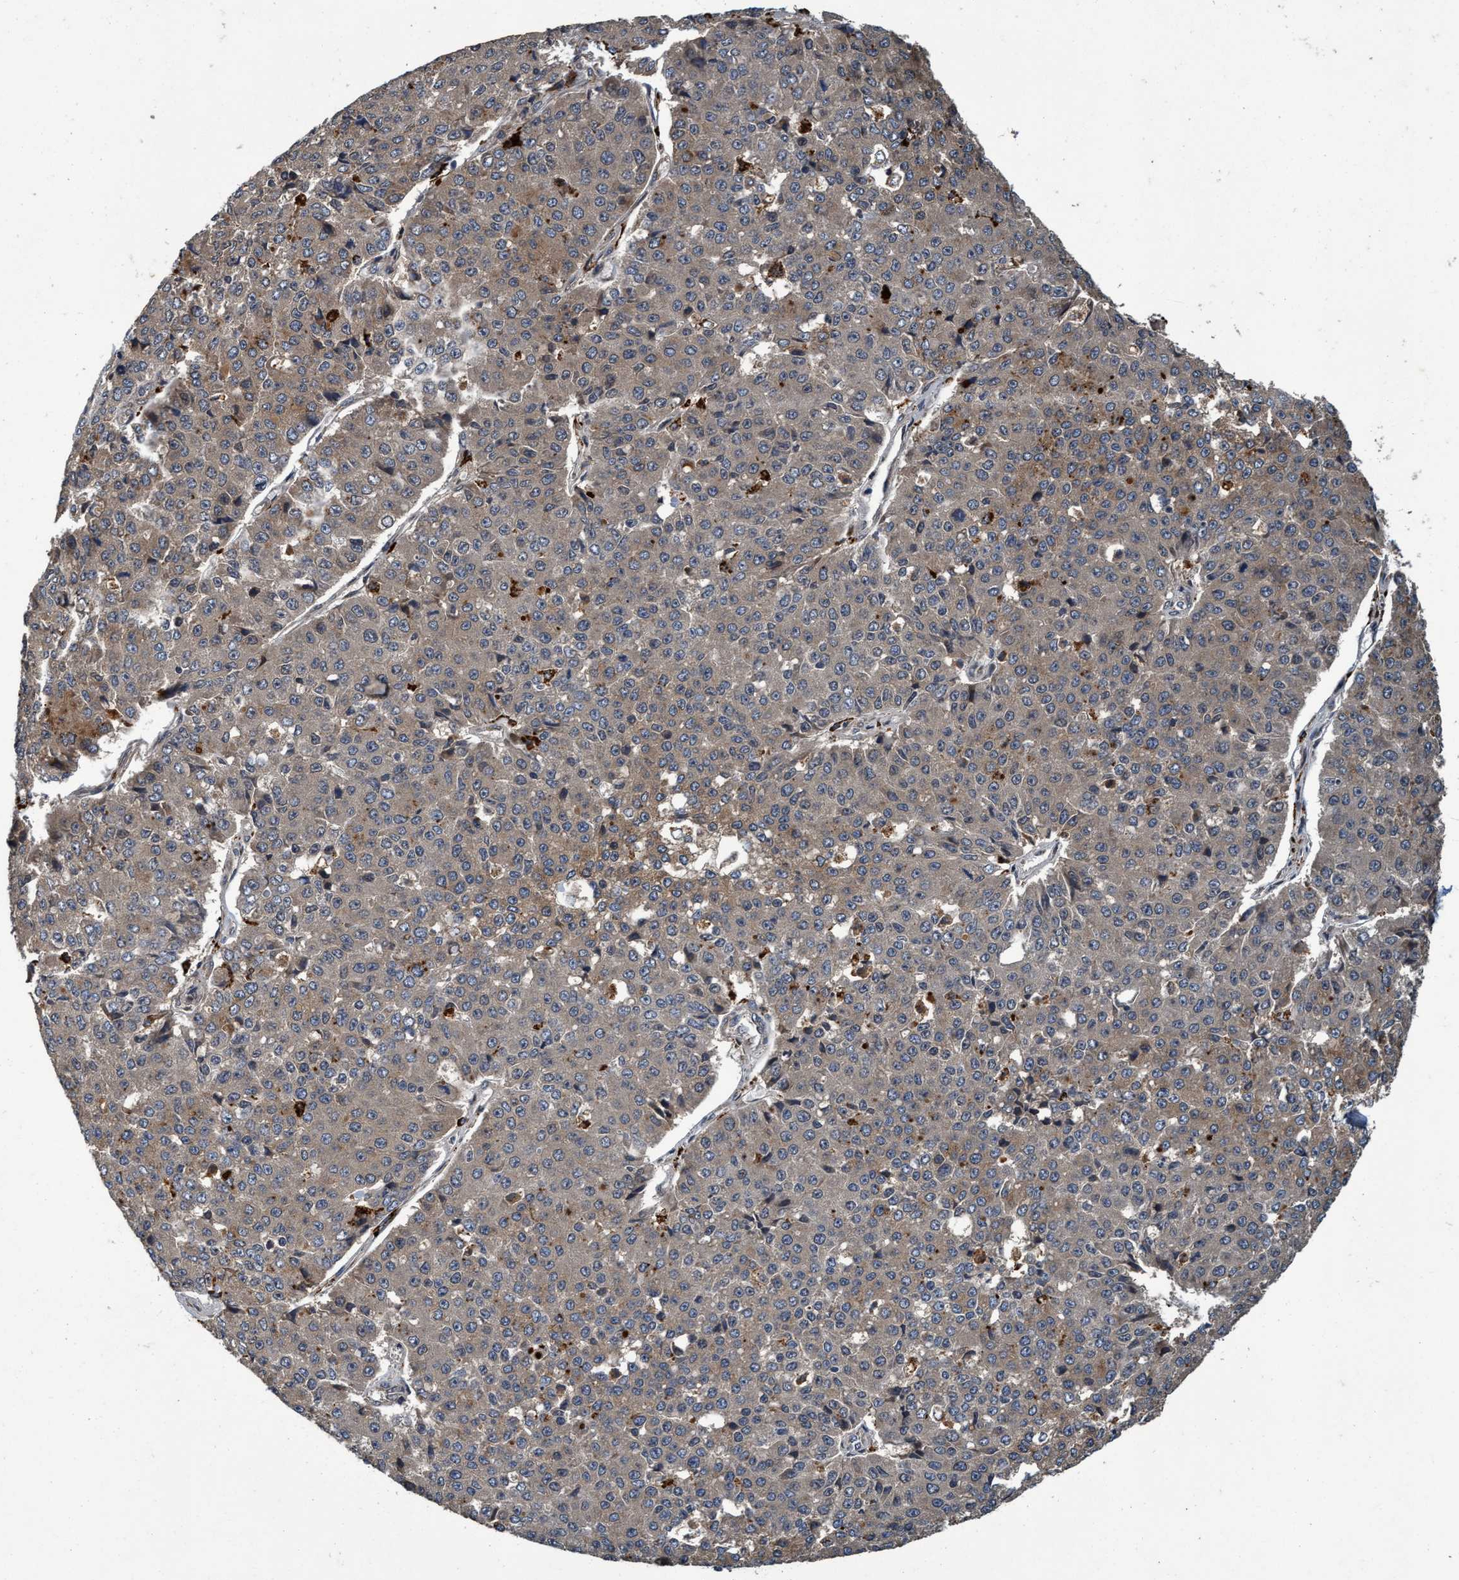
{"staining": {"intensity": "weak", "quantity": "25%-75%", "location": "cytoplasmic/membranous"}, "tissue": "pancreatic cancer", "cell_type": "Tumor cells", "image_type": "cancer", "snomed": [{"axis": "morphology", "description": "Adenocarcinoma, NOS"}, {"axis": "topography", "description": "Pancreas"}], "caption": "Protein analysis of pancreatic cancer tissue displays weak cytoplasmic/membranous staining in approximately 25%-75% of tumor cells.", "gene": "MACC1", "patient": {"sex": "male", "age": 50}}